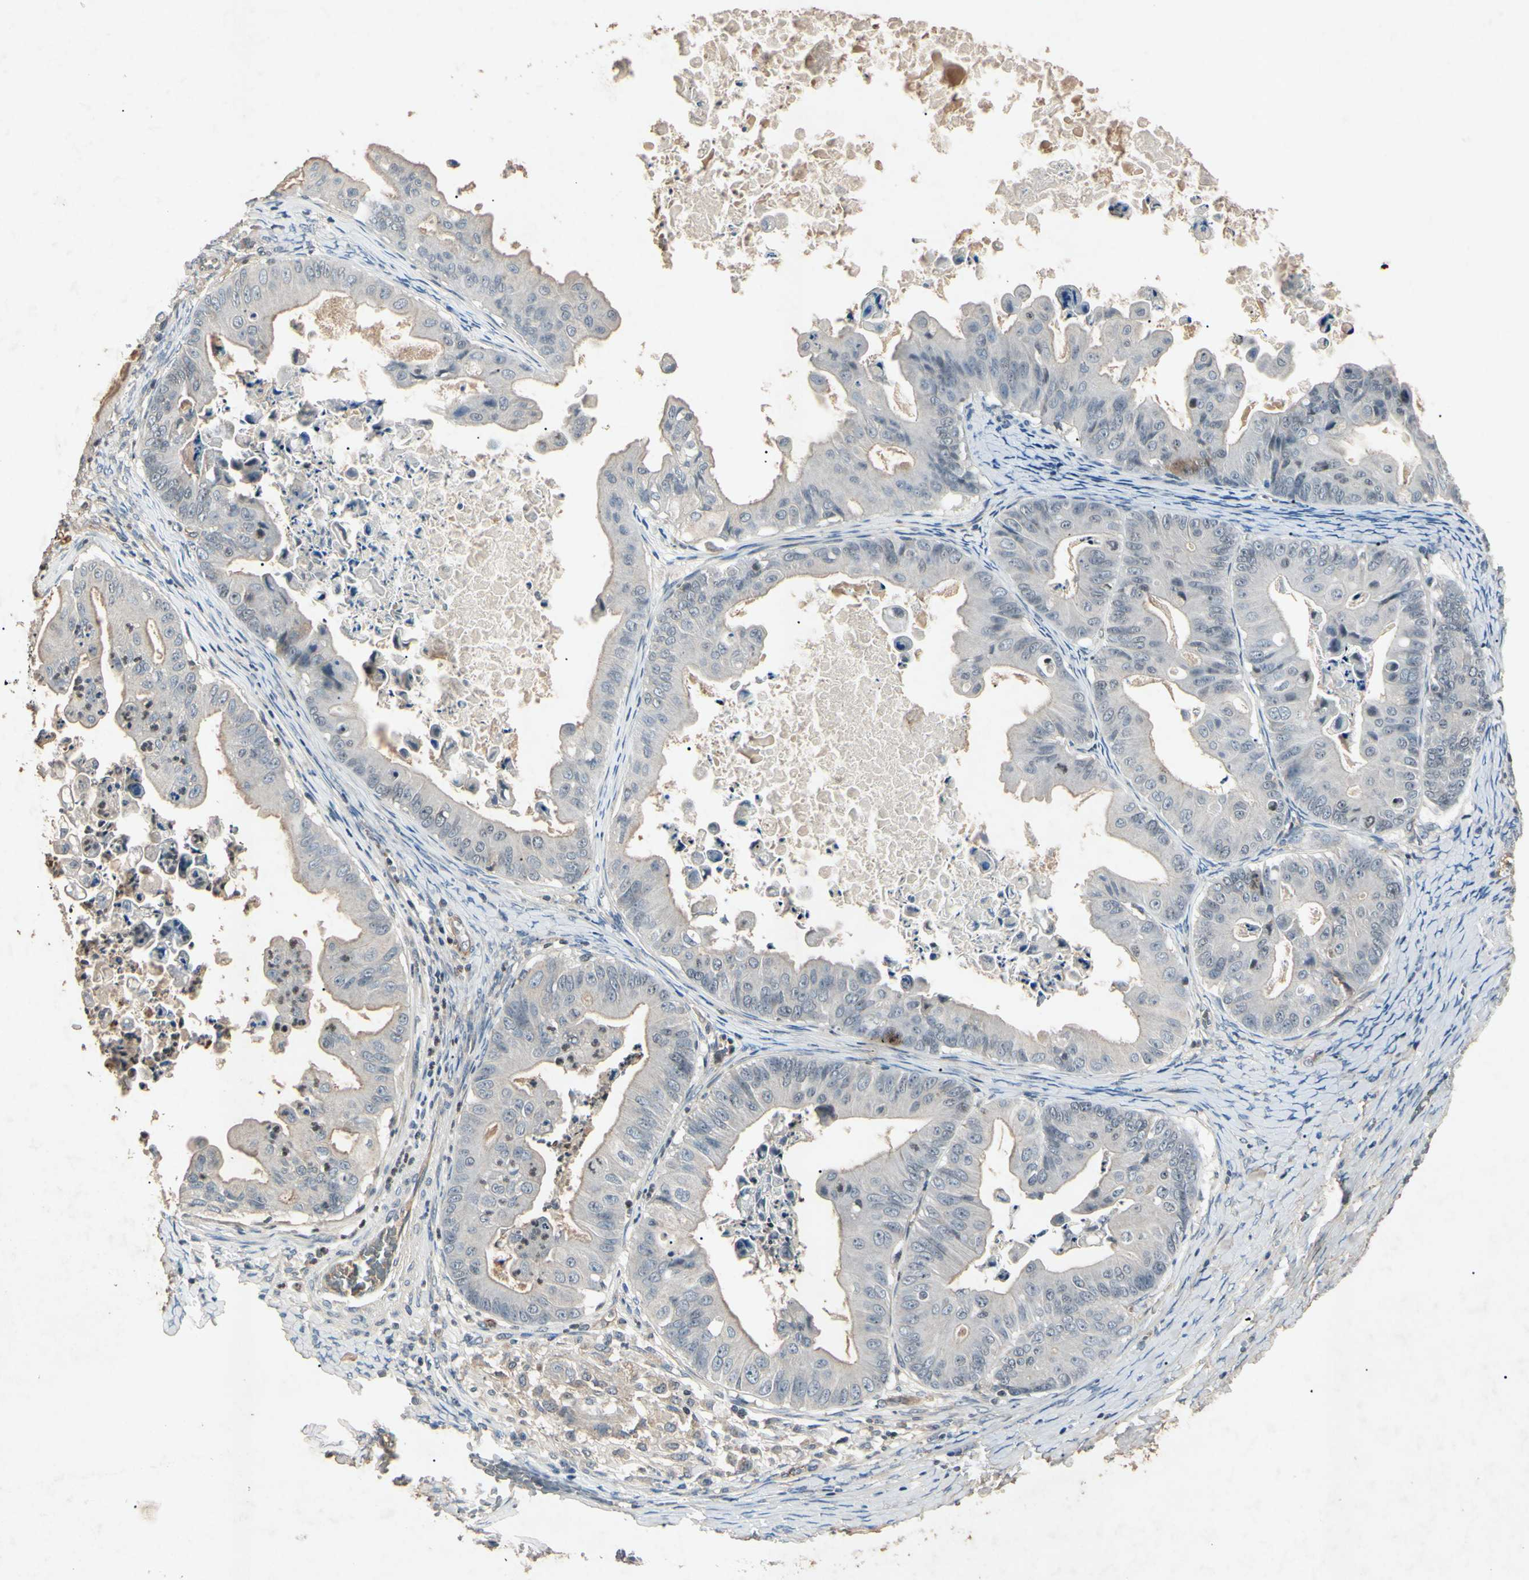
{"staining": {"intensity": "weak", "quantity": "25%-75%", "location": "cytoplasmic/membranous"}, "tissue": "ovarian cancer", "cell_type": "Tumor cells", "image_type": "cancer", "snomed": [{"axis": "morphology", "description": "Cystadenocarcinoma, mucinous, NOS"}, {"axis": "topography", "description": "Ovary"}], "caption": "Immunohistochemistry image of ovarian cancer stained for a protein (brown), which demonstrates low levels of weak cytoplasmic/membranous positivity in approximately 25%-75% of tumor cells.", "gene": "AEBP1", "patient": {"sex": "female", "age": 37}}